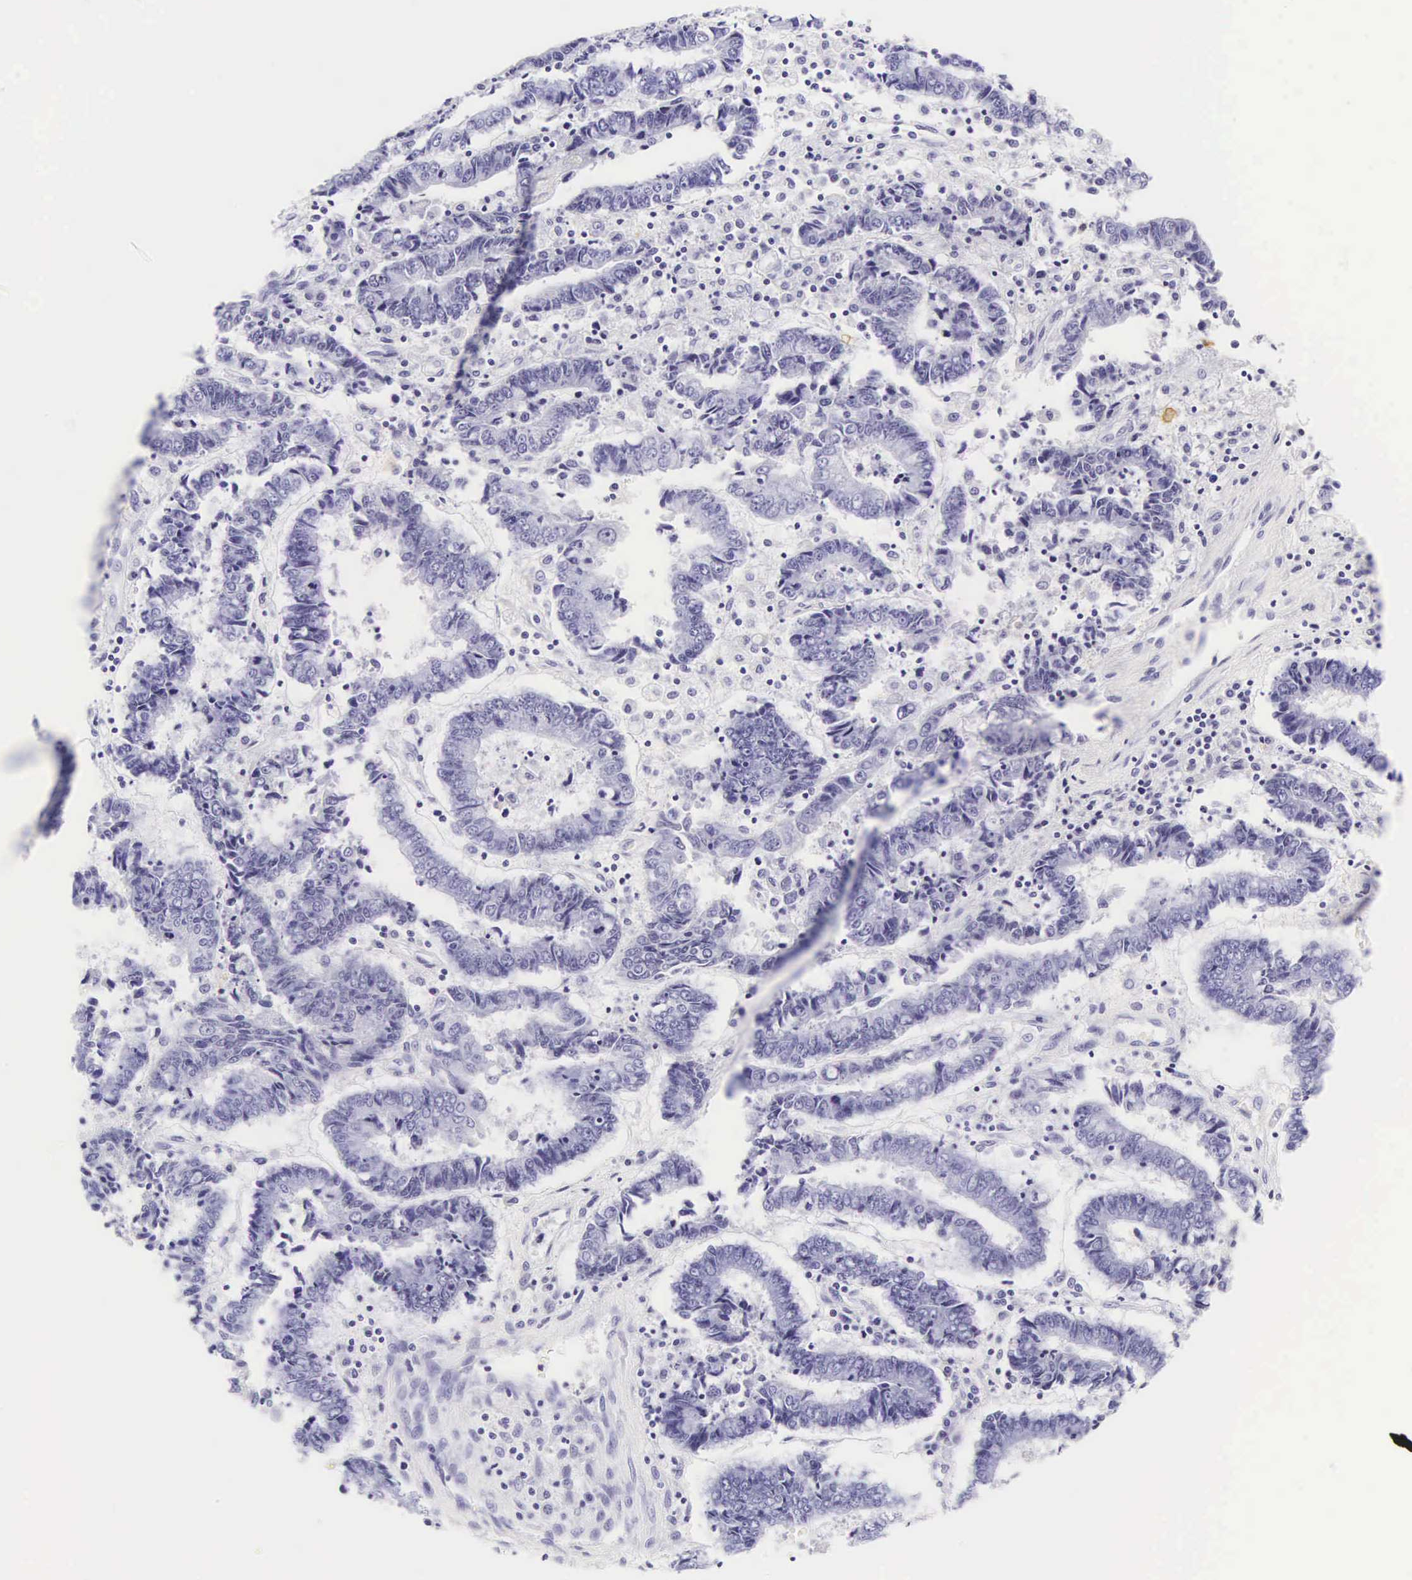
{"staining": {"intensity": "negative", "quantity": "none", "location": "none"}, "tissue": "endometrial cancer", "cell_type": "Tumor cells", "image_type": "cancer", "snomed": [{"axis": "morphology", "description": "Adenocarcinoma, NOS"}, {"axis": "topography", "description": "Endometrium"}], "caption": "Tumor cells are negative for protein expression in human endometrial adenocarcinoma. Nuclei are stained in blue.", "gene": "CD1A", "patient": {"sex": "female", "age": 75}}